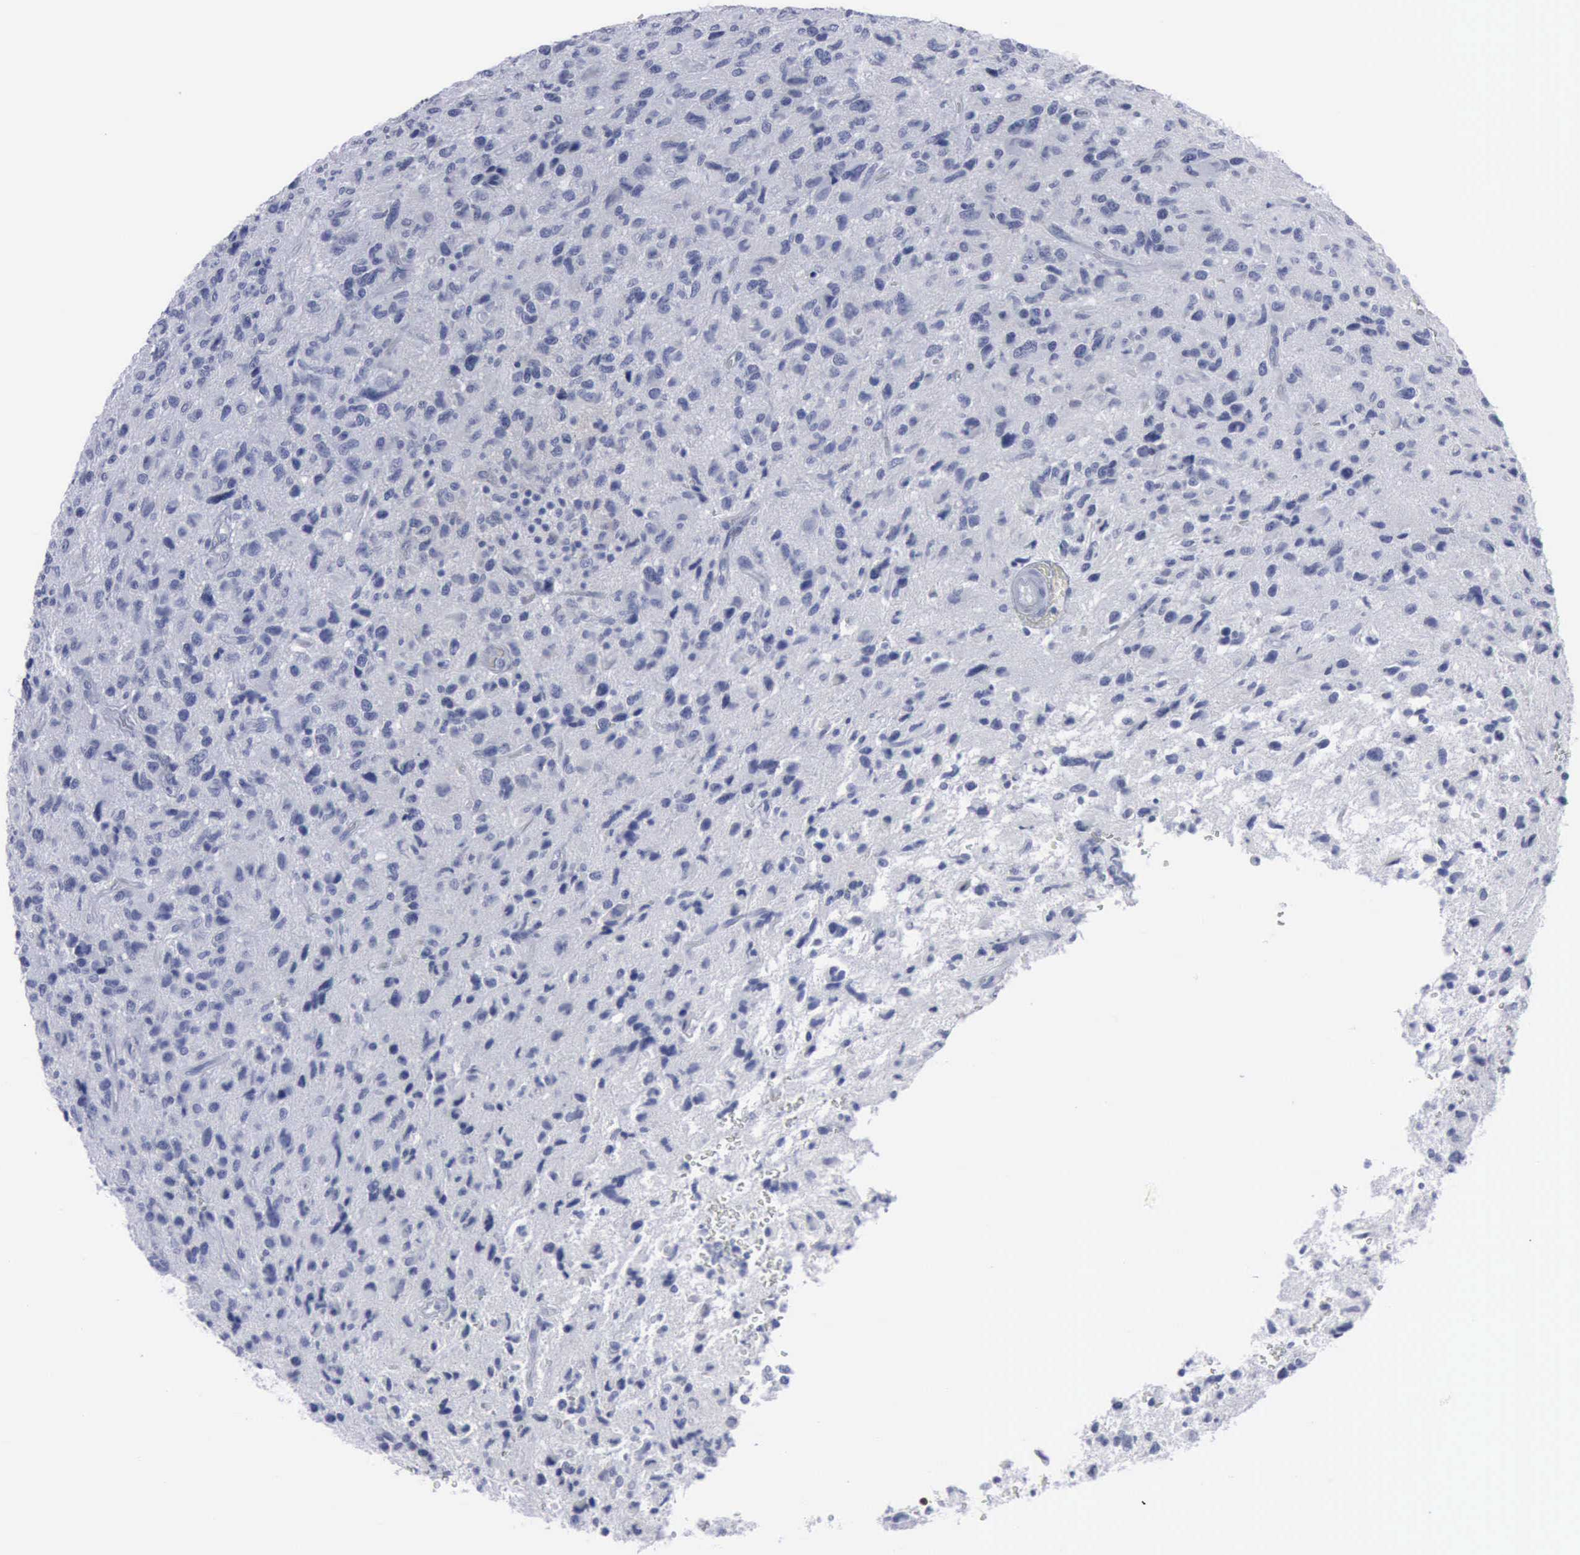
{"staining": {"intensity": "negative", "quantity": "none", "location": "none"}, "tissue": "glioma", "cell_type": "Tumor cells", "image_type": "cancer", "snomed": [{"axis": "morphology", "description": "Glioma, malignant, High grade"}, {"axis": "topography", "description": "Brain"}], "caption": "This is a histopathology image of immunohistochemistry (IHC) staining of glioma, which shows no positivity in tumor cells.", "gene": "VCAM1", "patient": {"sex": "female", "age": 60}}